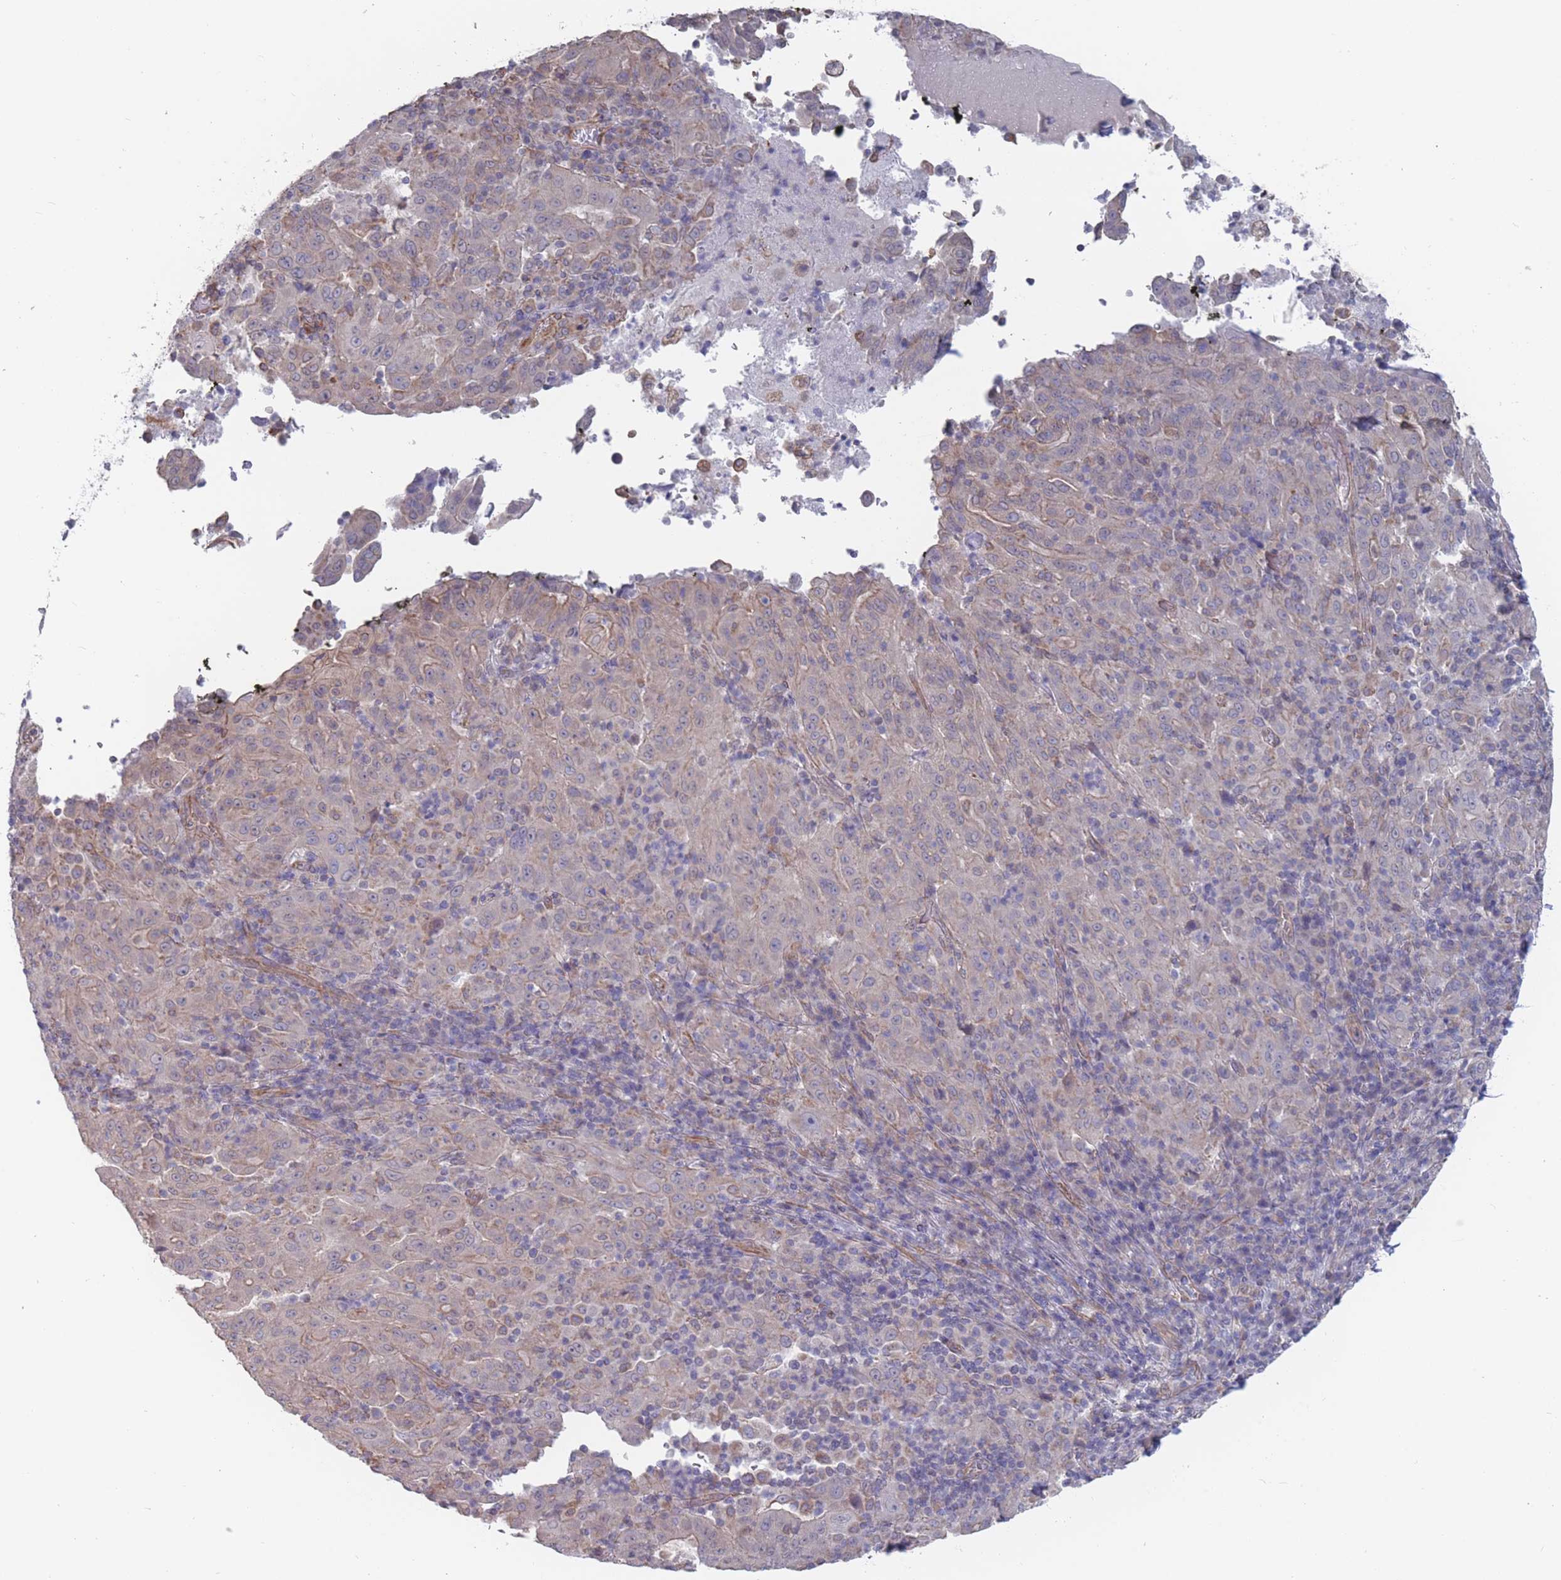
{"staining": {"intensity": "weak", "quantity": "<25%", "location": "cytoplasmic/membranous"}, "tissue": "pancreatic cancer", "cell_type": "Tumor cells", "image_type": "cancer", "snomed": [{"axis": "morphology", "description": "Adenocarcinoma, NOS"}, {"axis": "topography", "description": "Pancreas"}], "caption": "The micrograph displays no staining of tumor cells in pancreatic adenocarcinoma.", "gene": "SLC1A6", "patient": {"sex": "male", "age": 63}}